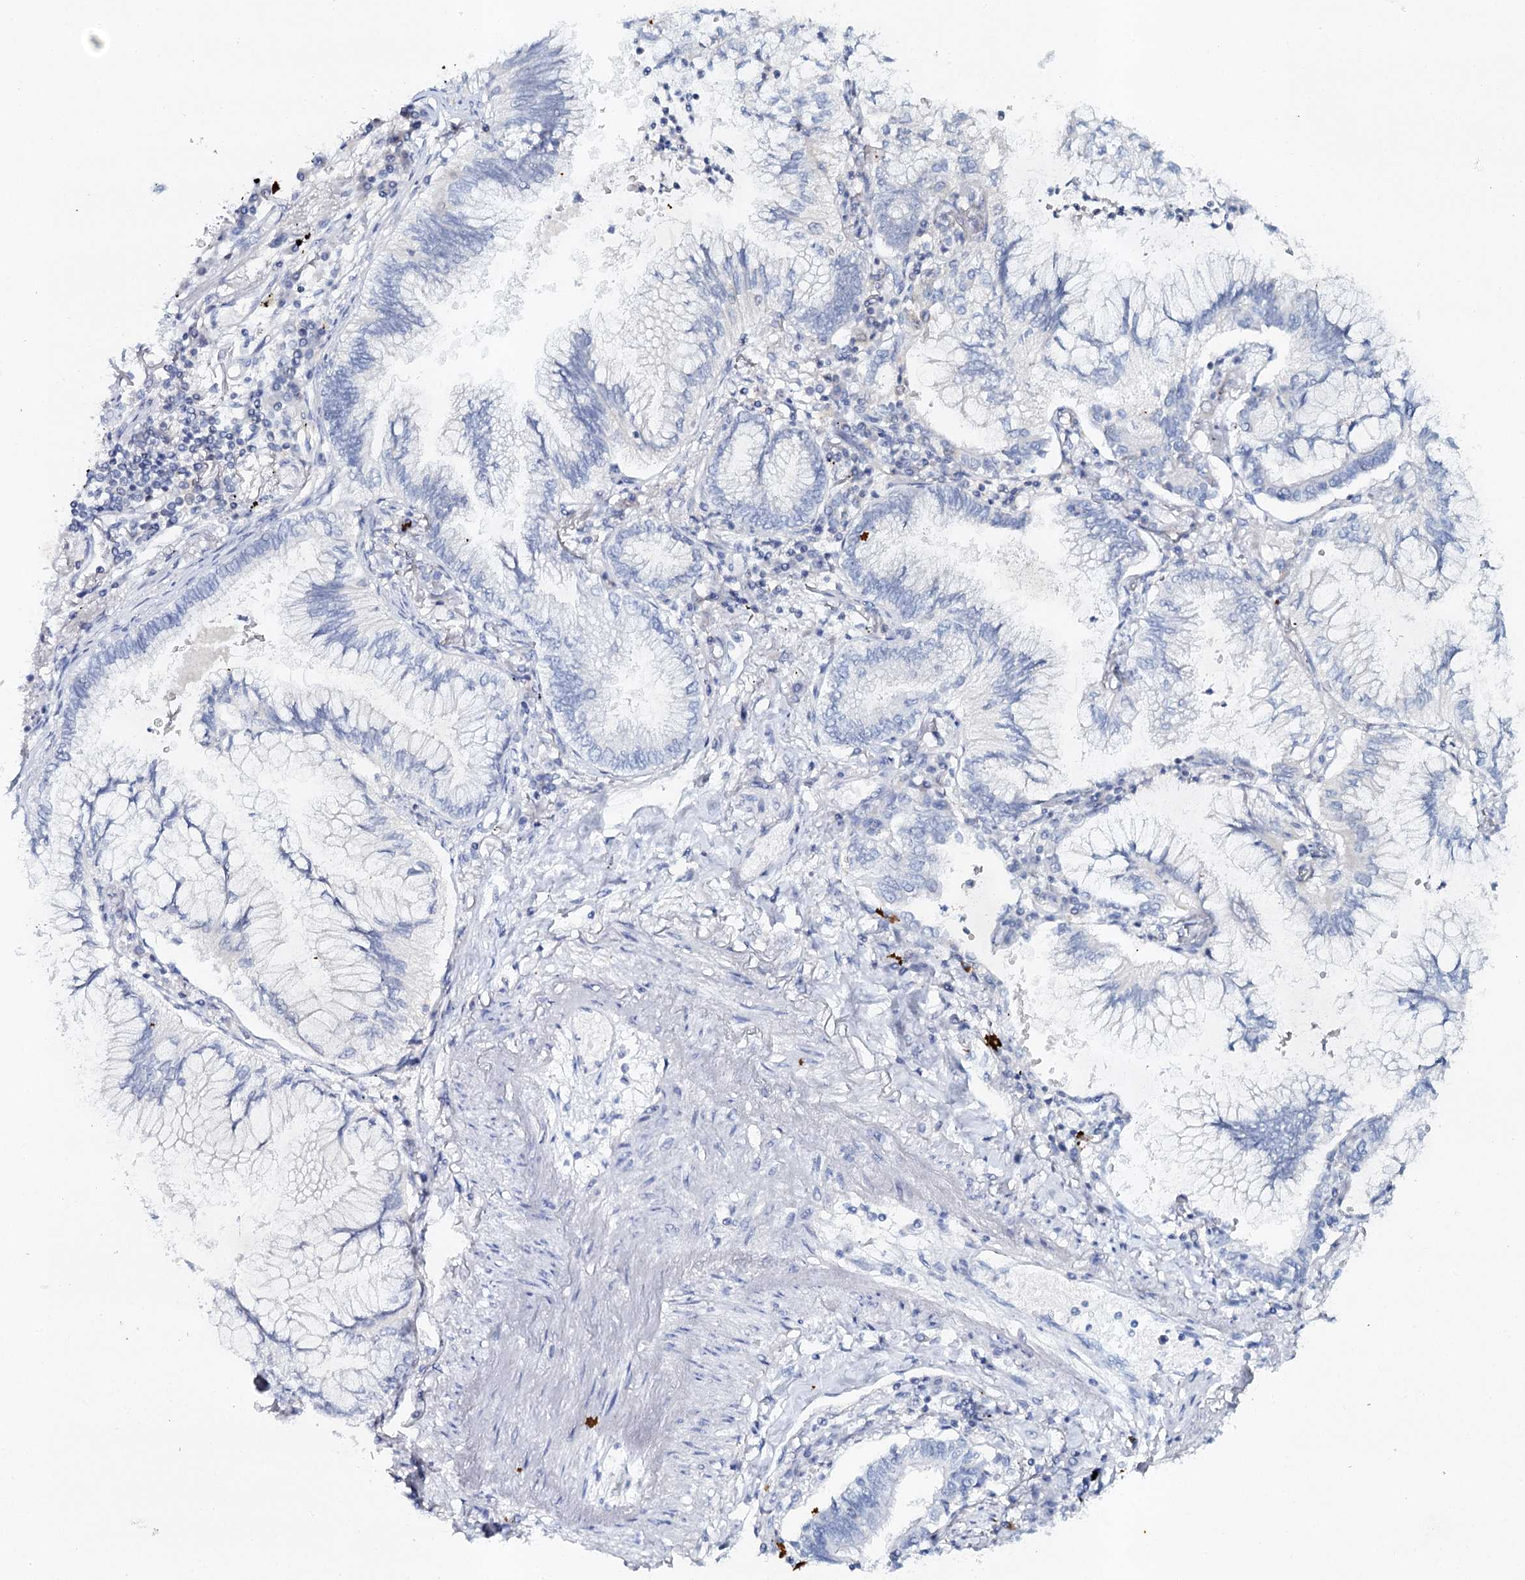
{"staining": {"intensity": "negative", "quantity": "none", "location": "none"}, "tissue": "lung cancer", "cell_type": "Tumor cells", "image_type": "cancer", "snomed": [{"axis": "morphology", "description": "Adenocarcinoma, NOS"}, {"axis": "topography", "description": "Lung"}], "caption": "Tumor cells show no significant protein staining in adenocarcinoma (lung).", "gene": "SLC41A2", "patient": {"sex": "female", "age": 70}}